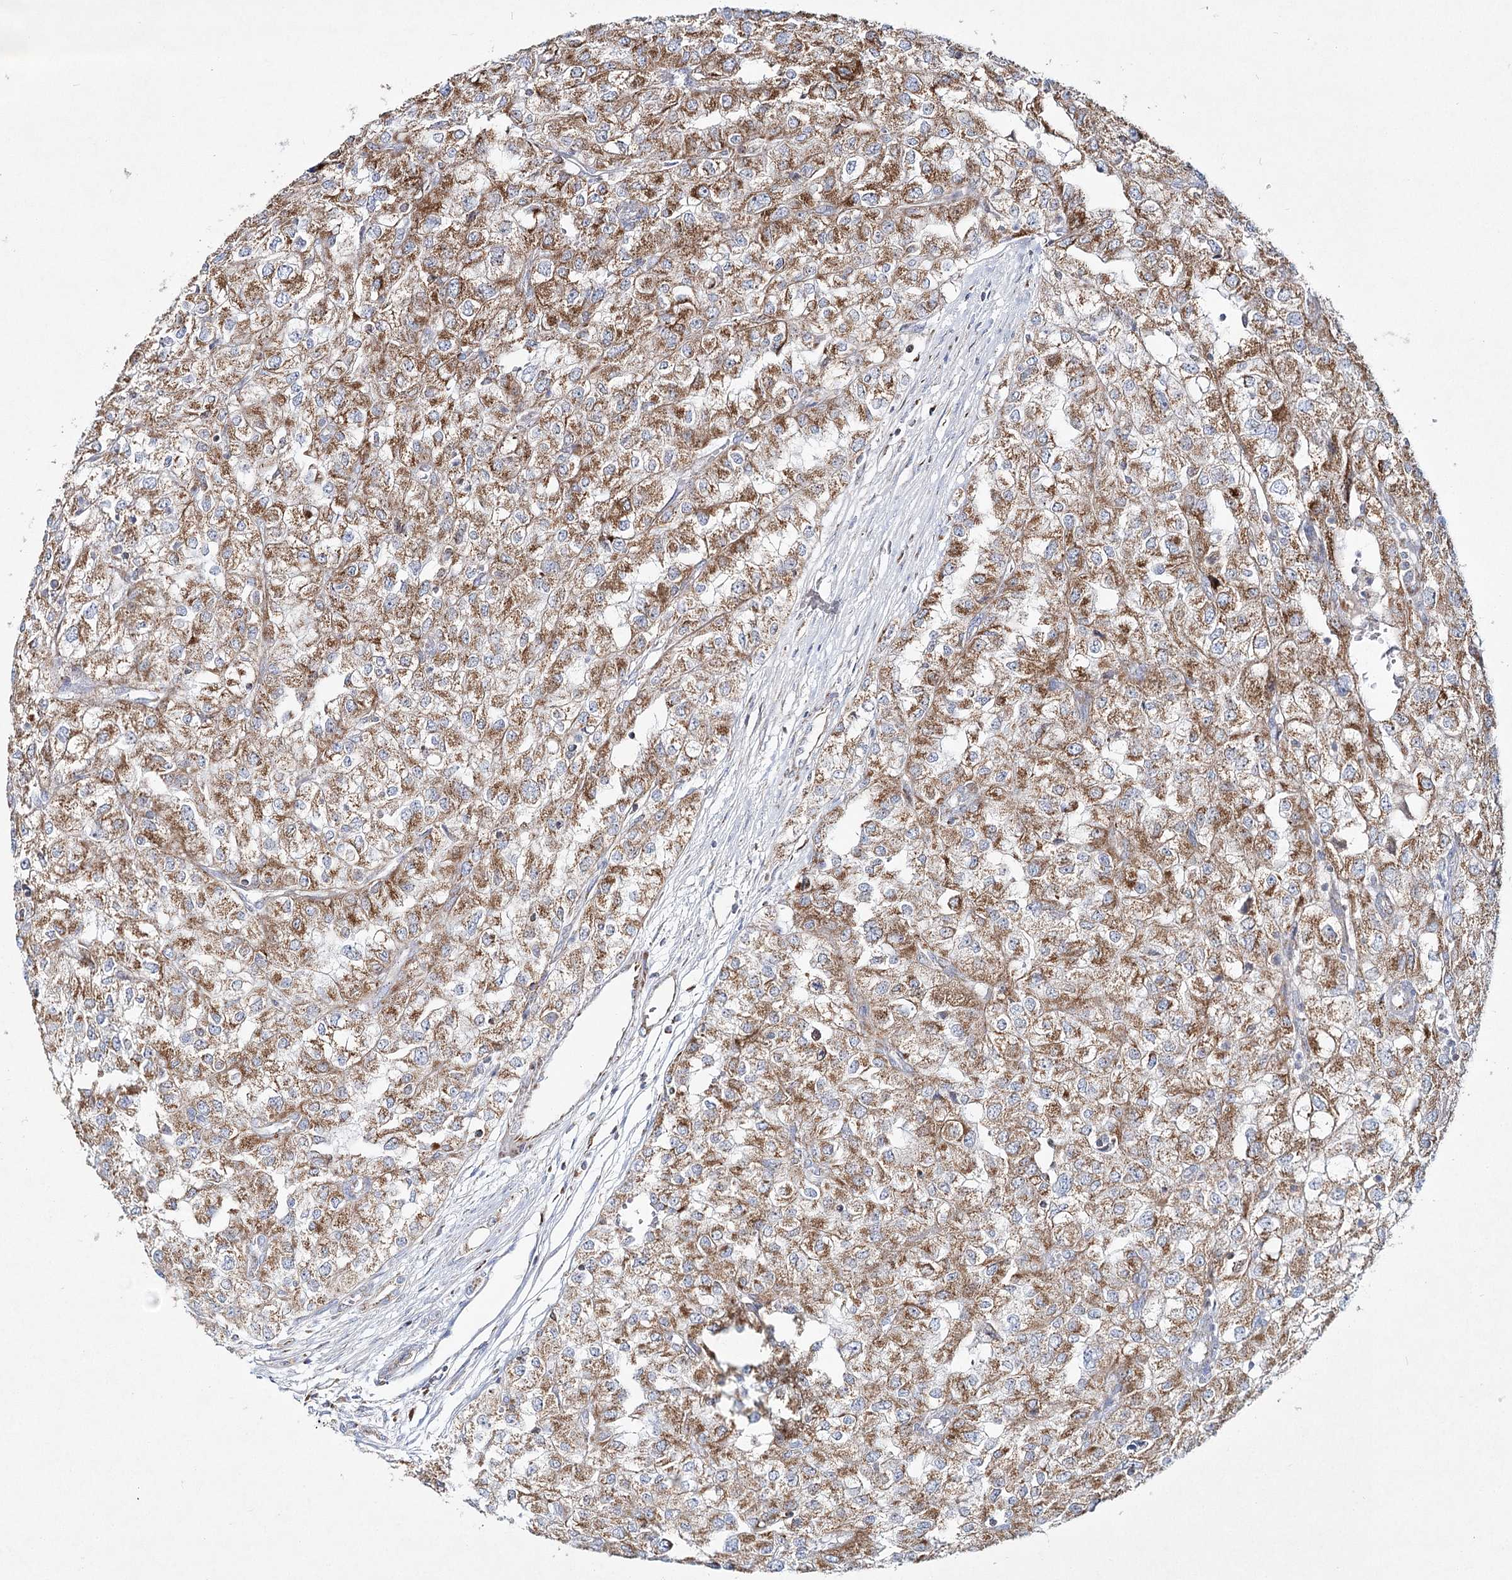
{"staining": {"intensity": "moderate", "quantity": ">75%", "location": "cytoplasmic/membranous"}, "tissue": "renal cancer", "cell_type": "Tumor cells", "image_type": "cancer", "snomed": [{"axis": "morphology", "description": "Adenocarcinoma, NOS"}, {"axis": "topography", "description": "Kidney"}], "caption": "Renal adenocarcinoma was stained to show a protein in brown. There is medium levels of moderate cytoplasmic/membranous positivity in approximately >75% of tumor cells. Using DAB (3,3'-diaminobenzidine) (brown) and hematoxylin (blue) stains, captured at high magnification using brightfield microscopy.", "gene": "DNA2", "patient": {"sex": "female", "age": 54}}